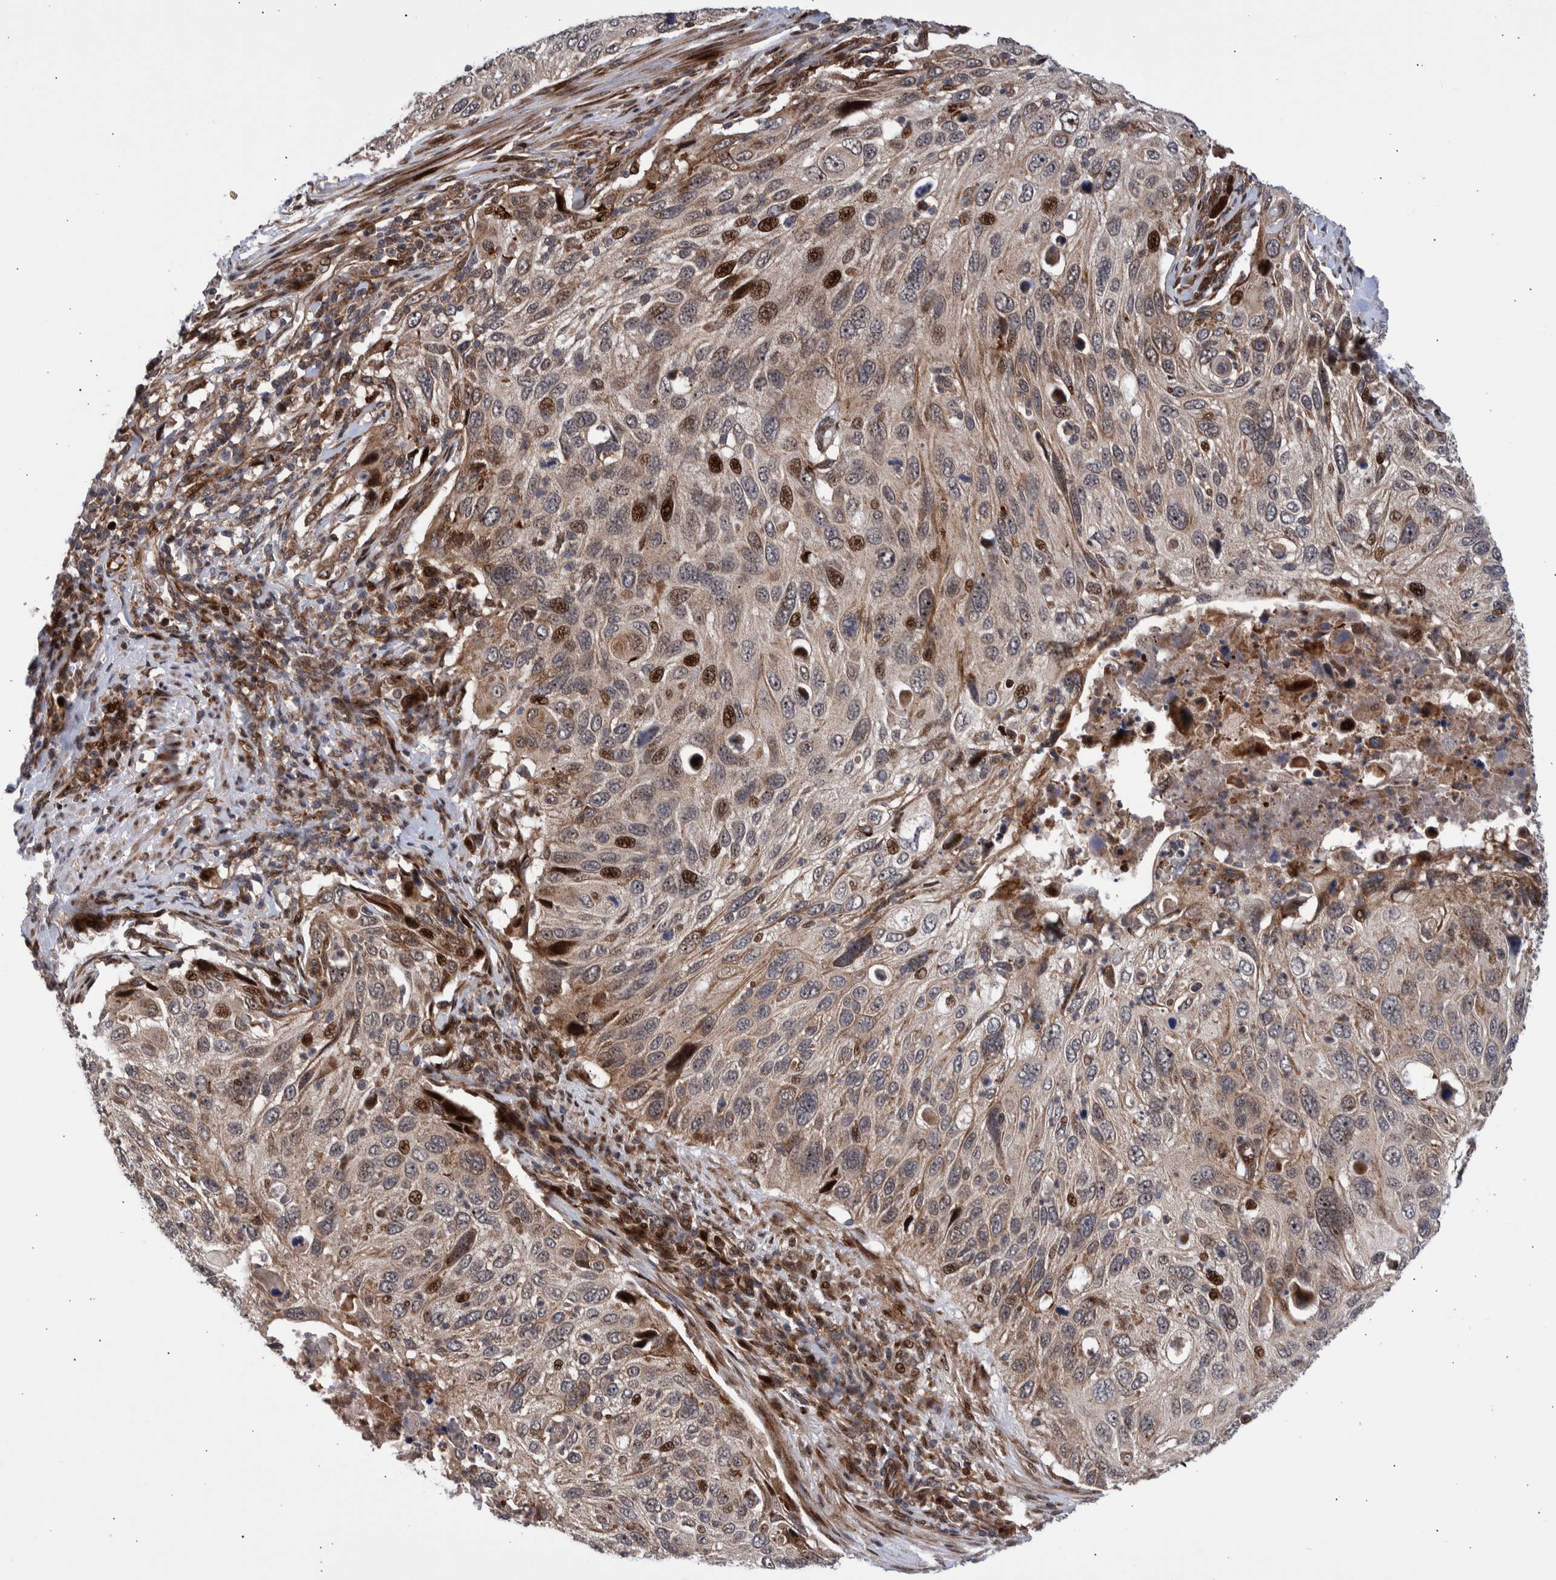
{"staining": {"intensity": "moderate", "quantity": "25%-75%", "location": "cytoplasmic/membranous,nuclear"}, "tissue": "cervical cancer", "cell_type": "Tumor cells", "image_type": "cancer", "snomed": [{"axis": "morphology", "description": "Squamous cell carcinoma, NOS"}, {"axis": "topography", "description": "Cervix"}], "caption": "Cervical squamous cell carcinoma stained for a protein (brown) exhibits moderate cytoplasmic/membranous and nuclear positive positivity in about 25%-75% of tumor cells.", "gene": "SHISA6", "patient": {"sex": "female", "age": 70}}